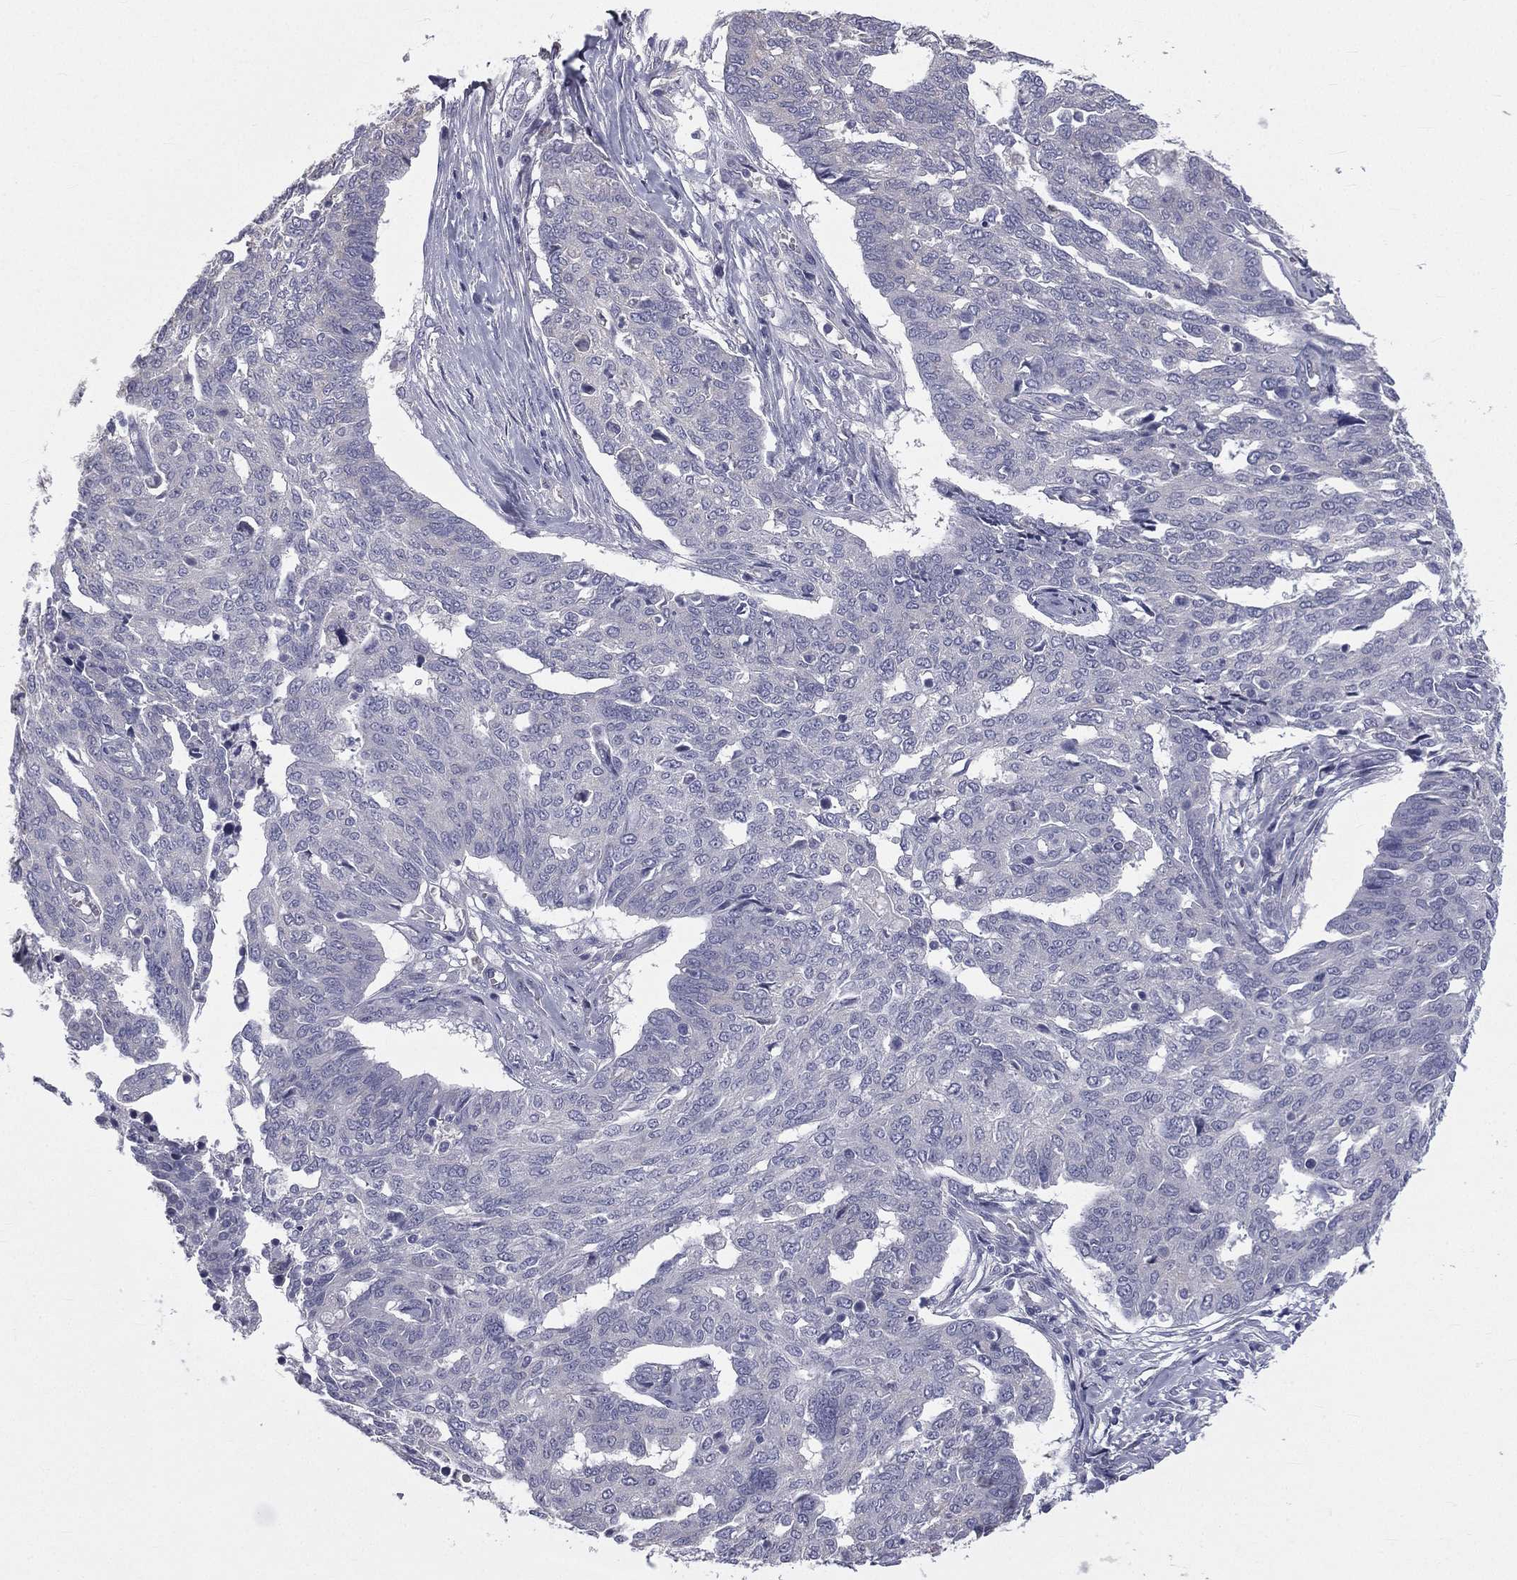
{"staining": {"intensity": "negative", "quantity": "none", "location": "none"}, "tissue": "ovarian cancer", "cell_type": "Tumor cells", "image_type": "cancer", "snomed": [{"axis": "morphology", "description": "Cystadenocarcinoma, serous, NOS"}, {"axis": "topography", "description": "Ovary"}], "caption": "This is an immunohistochemistry (IHC) image of human ovarian serous cystadenocarcinoma. There is no positivity in tumor cells.", "gene": "MUC13", "patient": {"sex": "female", "age": 67}}